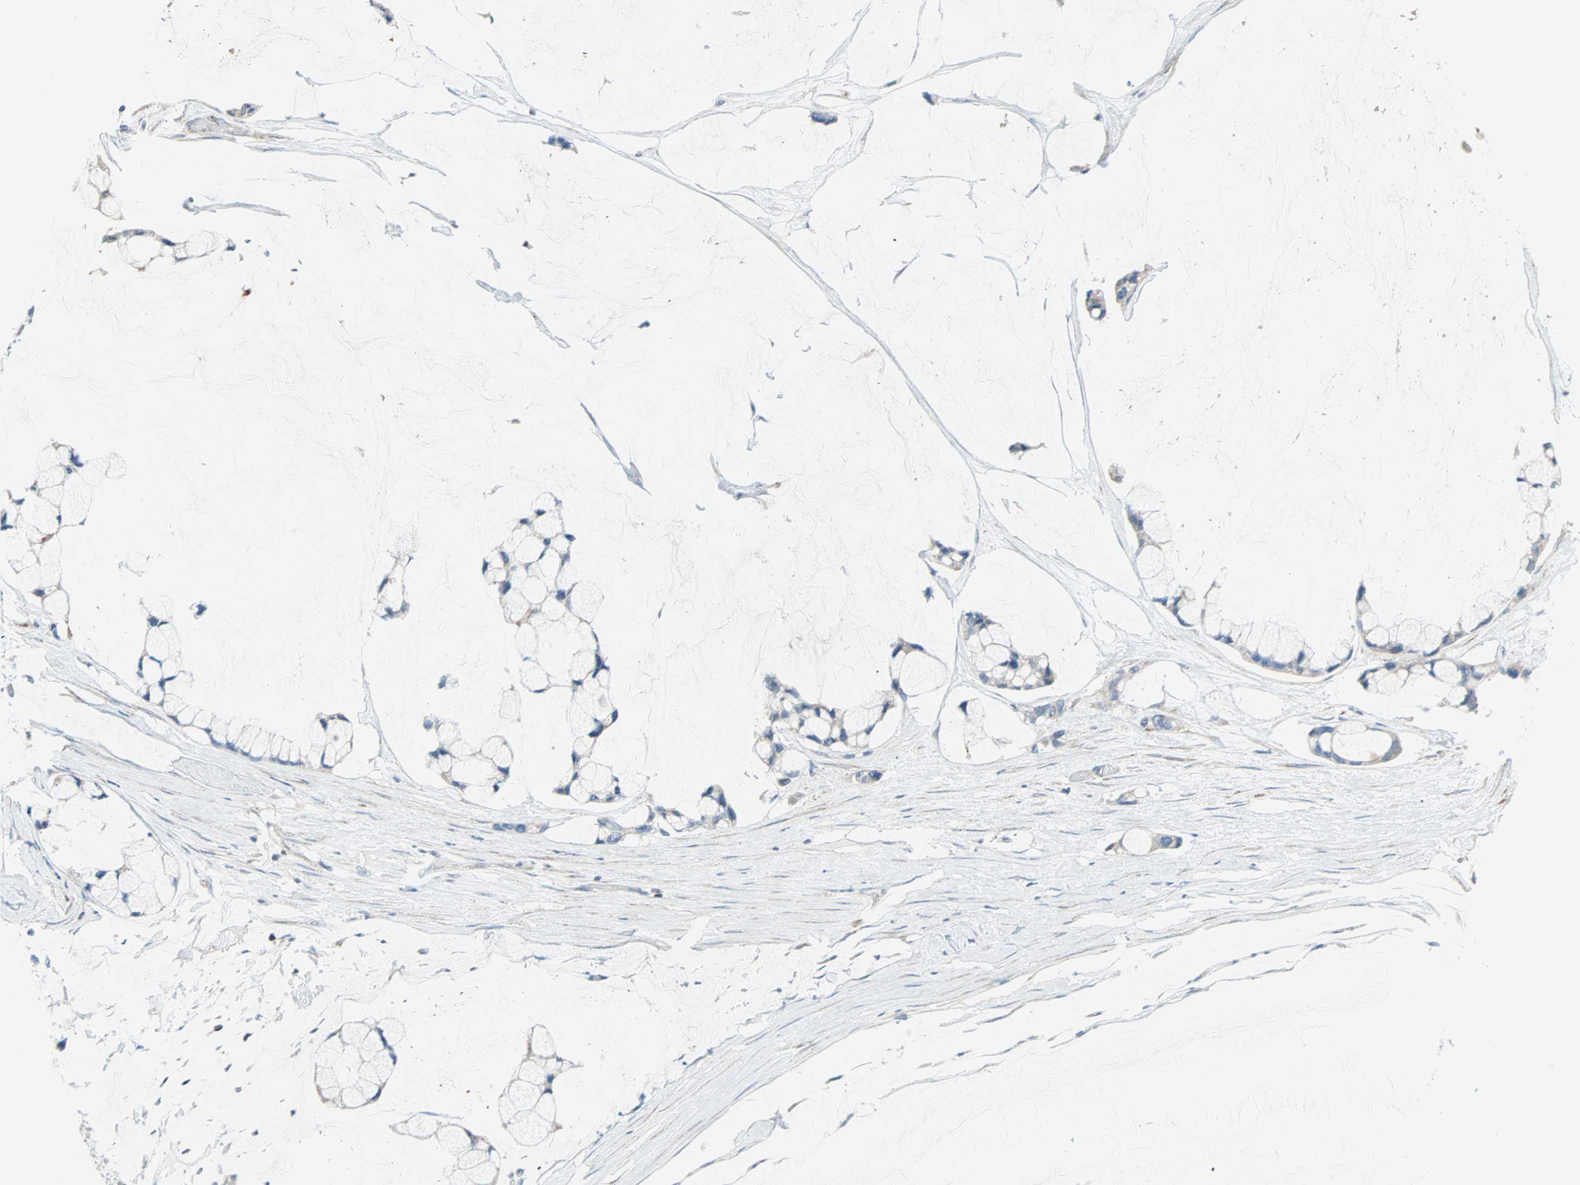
{"staining": {"intensity": "negative", "quantity": "none", "location": "none"}, "tissue": "ovarian cancer", "cell_type": "Tumor cells", "image_type": "cancer", "snomed": [{"axis": "morphology", "description": "Cystadenocarcinoma, mucinous, NOS"}, {"axis": "topography", "description": "Ovary"}], "caption": "Ovarian cancer stained for a protein using immunohistochemistry exhibits no staining tumor cells.", "gene": "ACVRL1", "patient": {"sex": "female", "age": 39}}